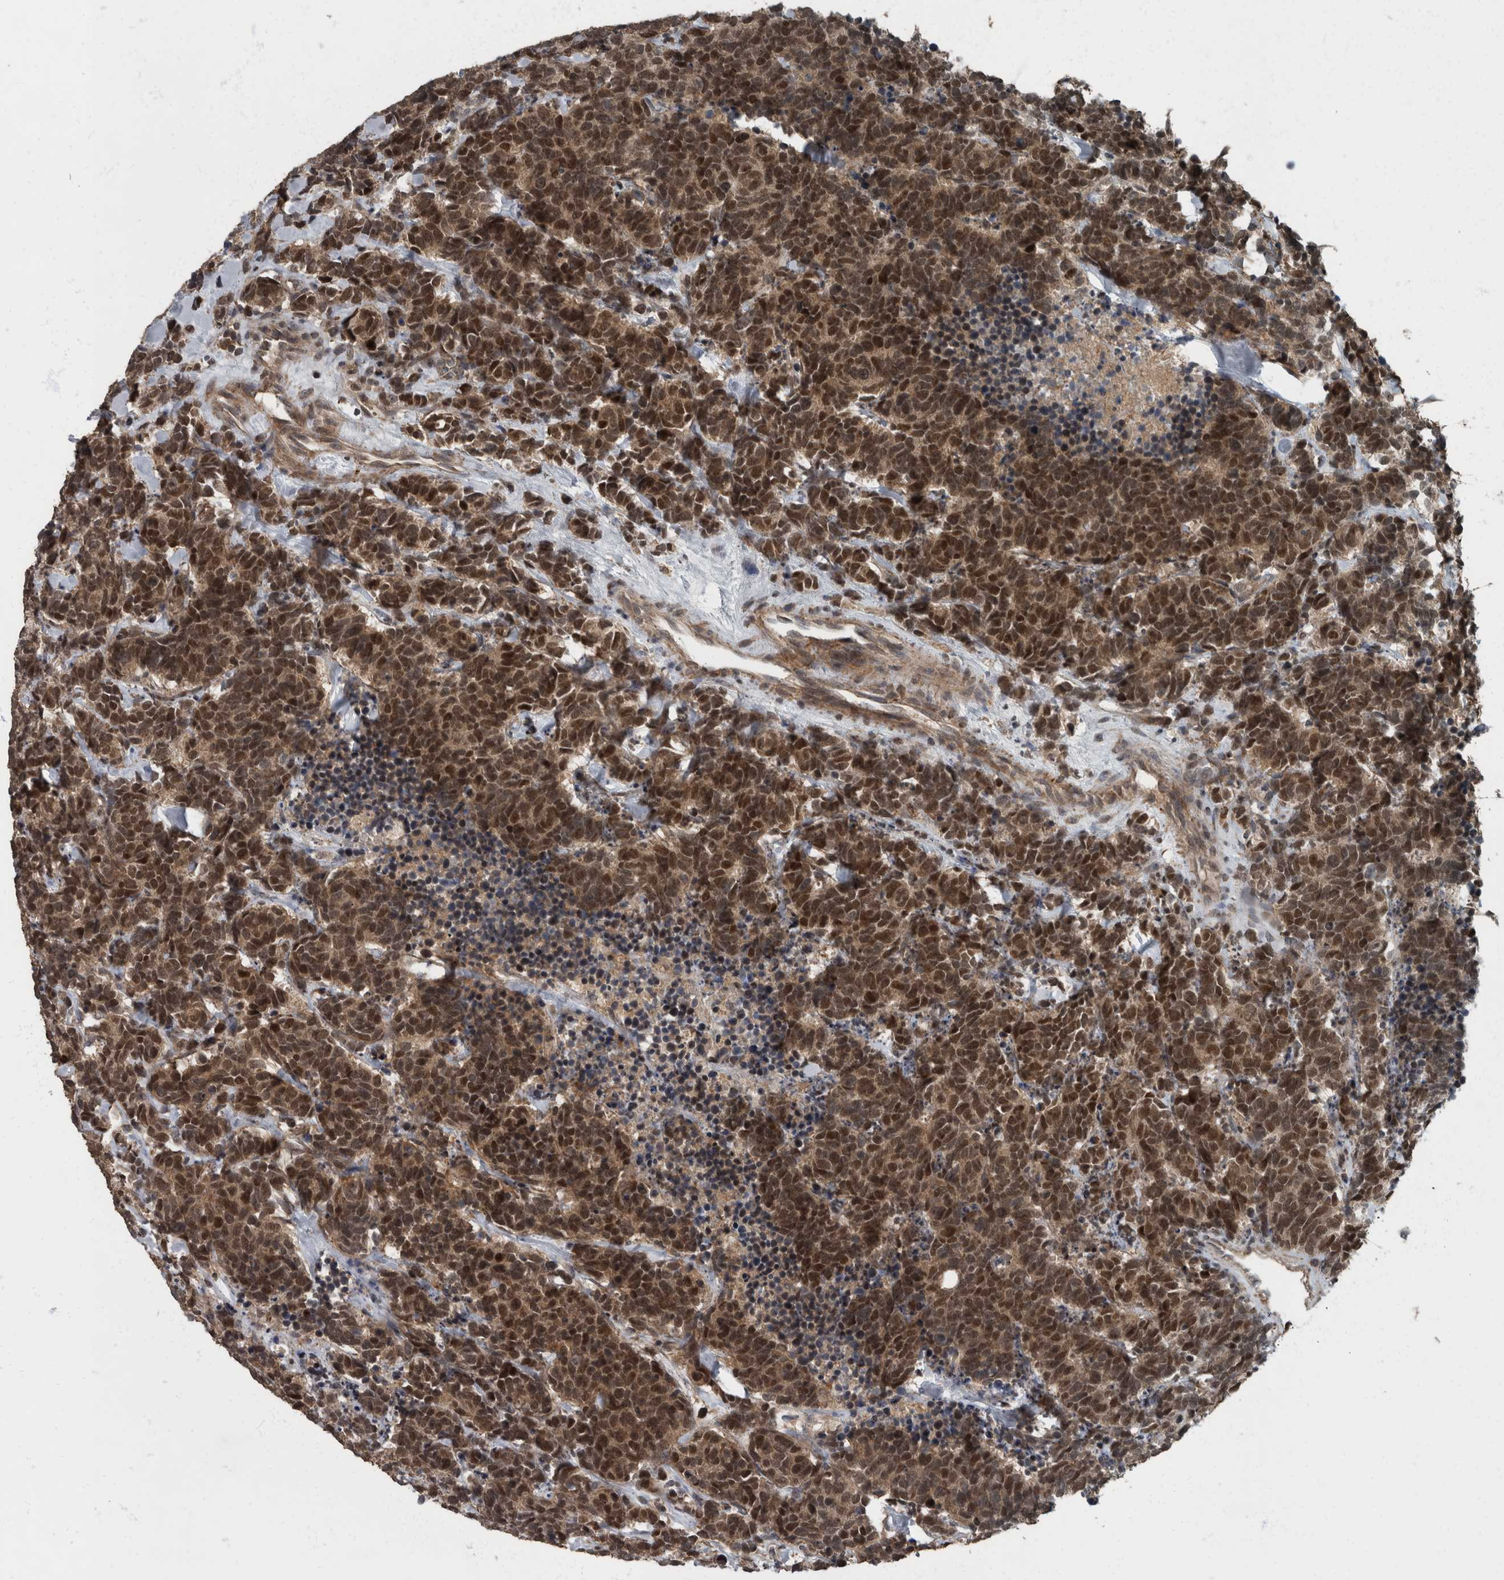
{"staining": {"intensity": "strong", "quantity": ">75%", "location": "cytoplasmic/membranous,nuclear"}, "tissue": "carcinoid", "cell_type": "Tumor cells", "image_type": "cancer", "snomed": [{"axis": "morphology", "description": "Carcinoma, NOS"}, {"axis": "morphology", "description": "Carcinoid, malignant, NOS"}, {"axis": "topography", "description": "Urinary bladder"}], "caption": "This photomicrograph displays immunohistochemistry (IHC) staining of carcinoid (malignant), with high strong cytoplasmic/membranous and nuclear positivity in about >75% of tumor cells.", "gene": "RABGGTB", "patient": {"sex": "male", "age": 57}}